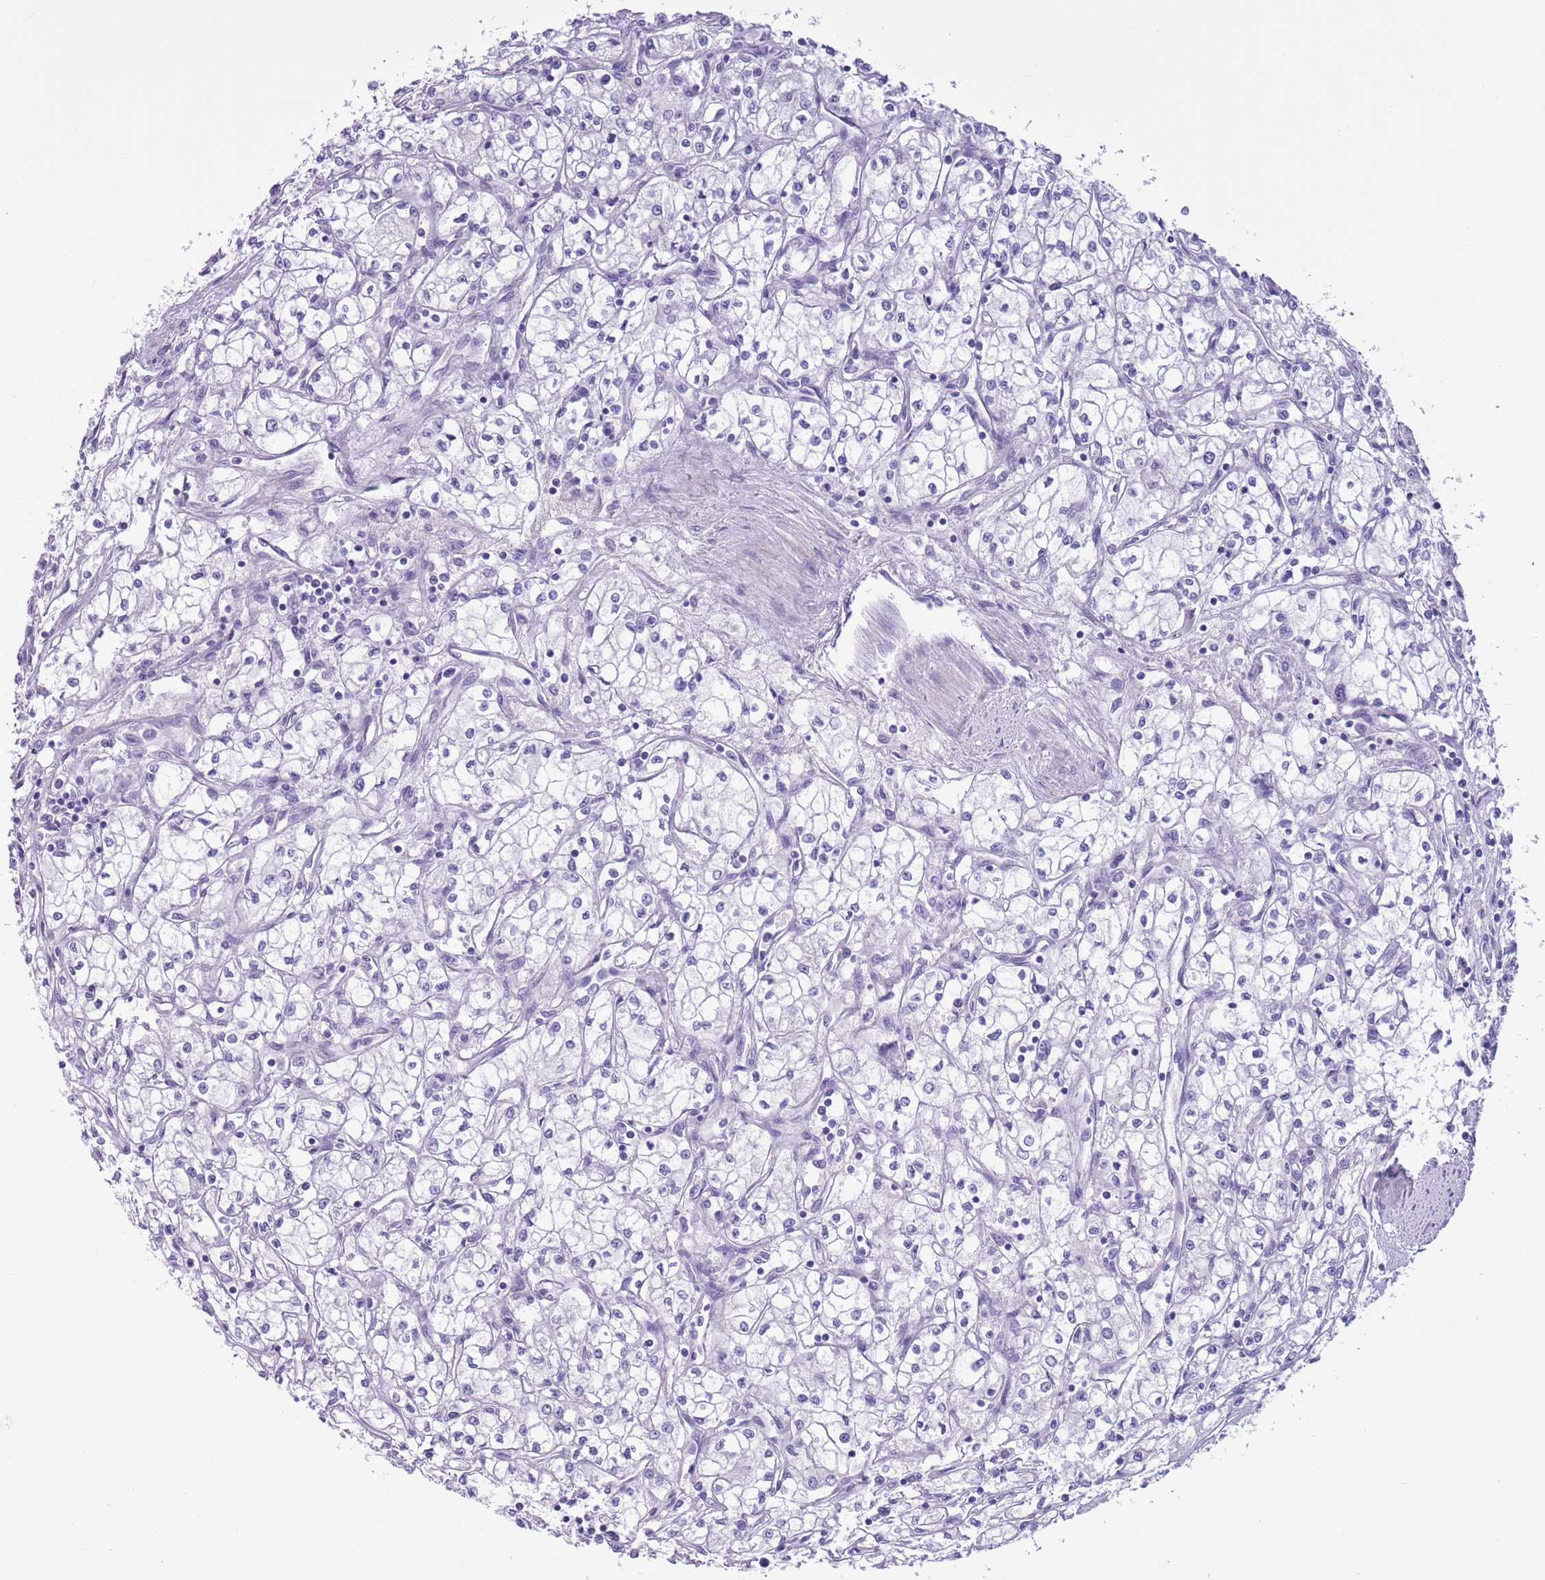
{"staining": {"intensity": "negative", "quantity": "none", "location": "none"}, "tissue": "renal cancer", "cell_type": "Tumor cells", "image_type": "cancer", "snomed": [{"axis": "morphology", "description": "Adenocarcinoma, NOS"}, {"axis": "topography", "description": "Kidney"}], "caption": "IHC micrograph of neoplastic tissue: human renal cancer stained with DAB displays no significant protein positivity in tumor cells.", "gene": "PFKFB2", "patient": {"sex": "male", "age": 59}}